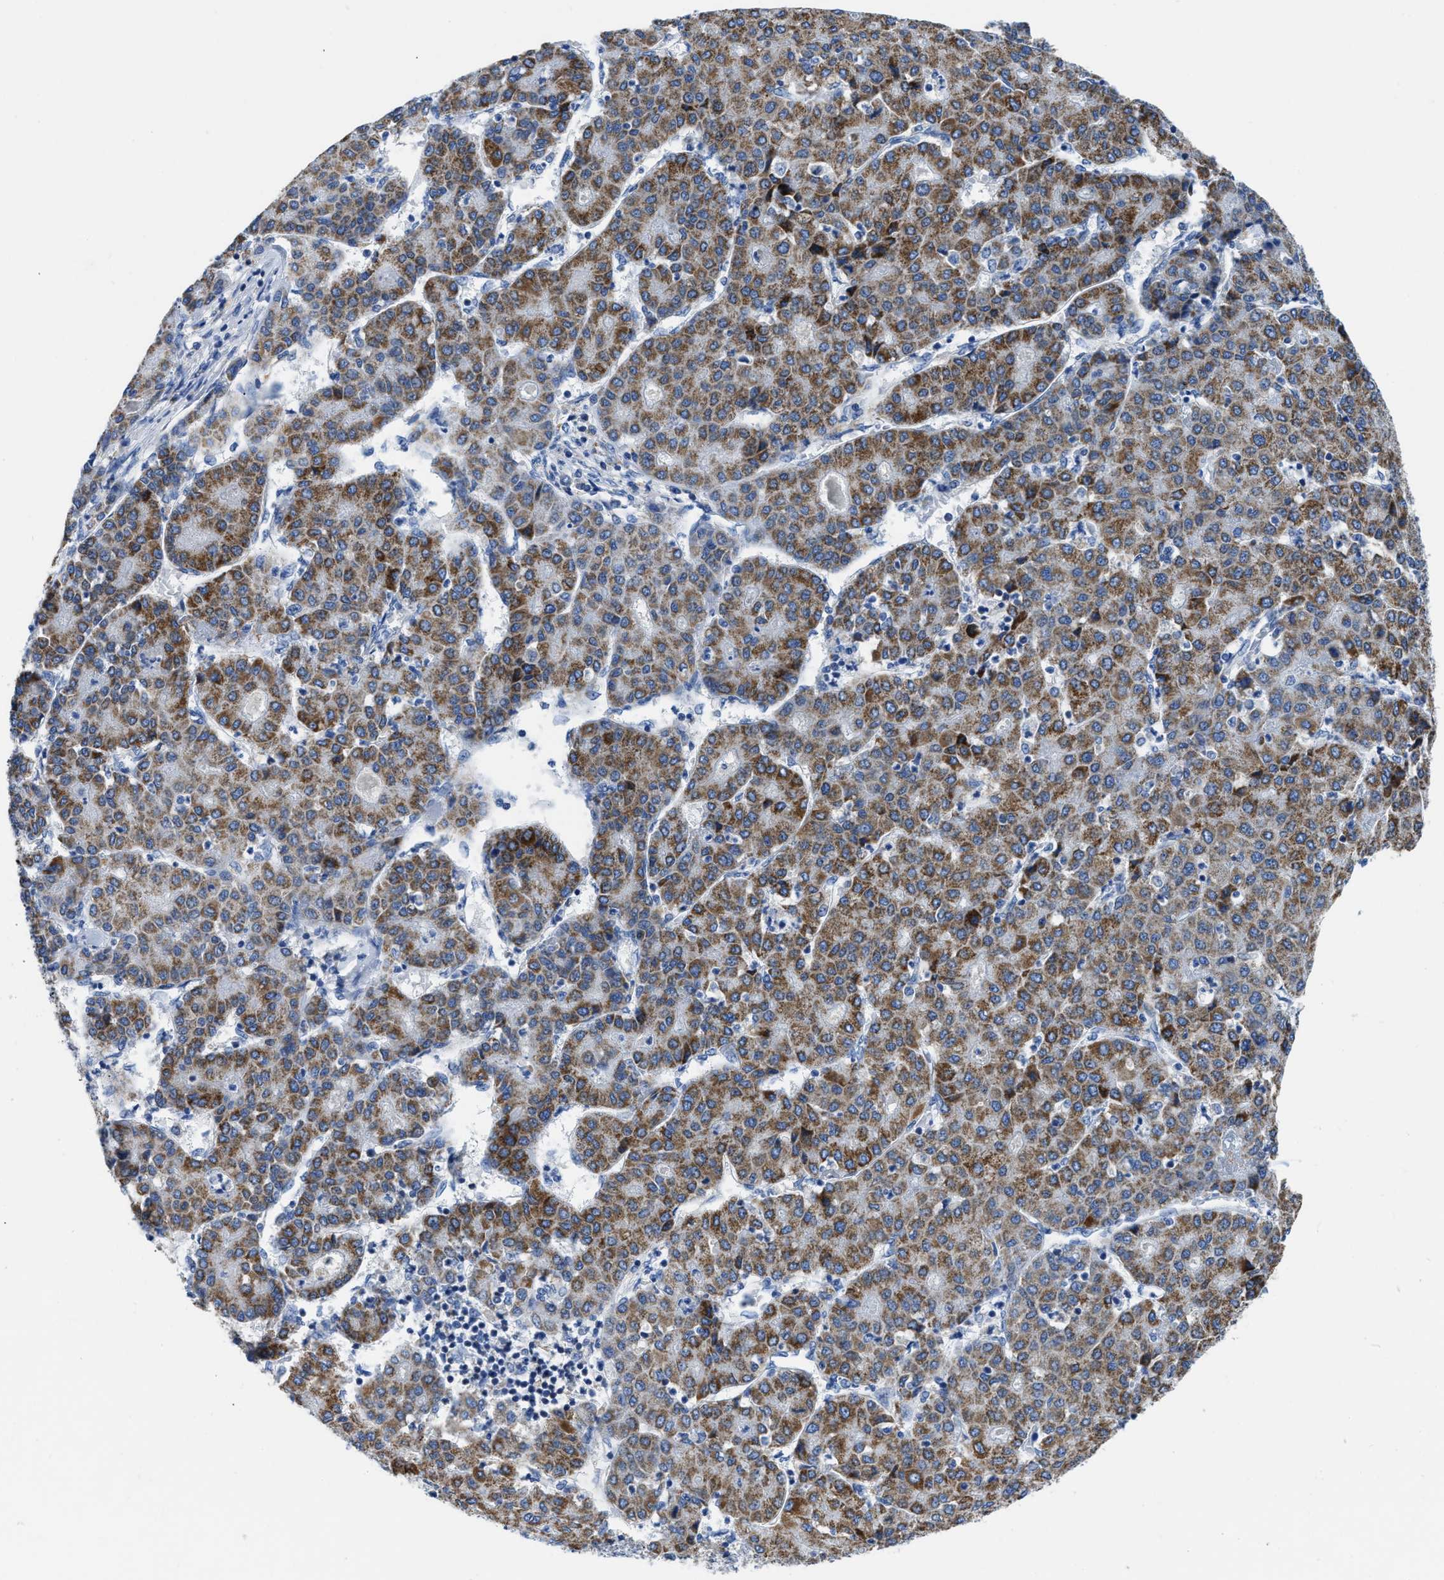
{"staining": {"intensity": "moderate", "quantity": ">75%", "location": "cytoplasmic/membranous"}, "tissue": "liver cancer", "cell_type": "Tumor cells", "image_type": "cancer", "snomed": [{"axis": "morphology", "description": "Carcinoma, Hepatocellular, NOS"}, {"axis": "topography", "description": "Liver"}], "caption": "Immunohistochemistry (DAB (3,3'-diaminobenzidine)) staining of liver cancer (hepatocellular carcinoma) exhibits moderate cytoplasmic/membranous protein positivity in about >75% of tumor cells.", "gene": "ETFA", "patient": {"sex": "male", "age": 65}}